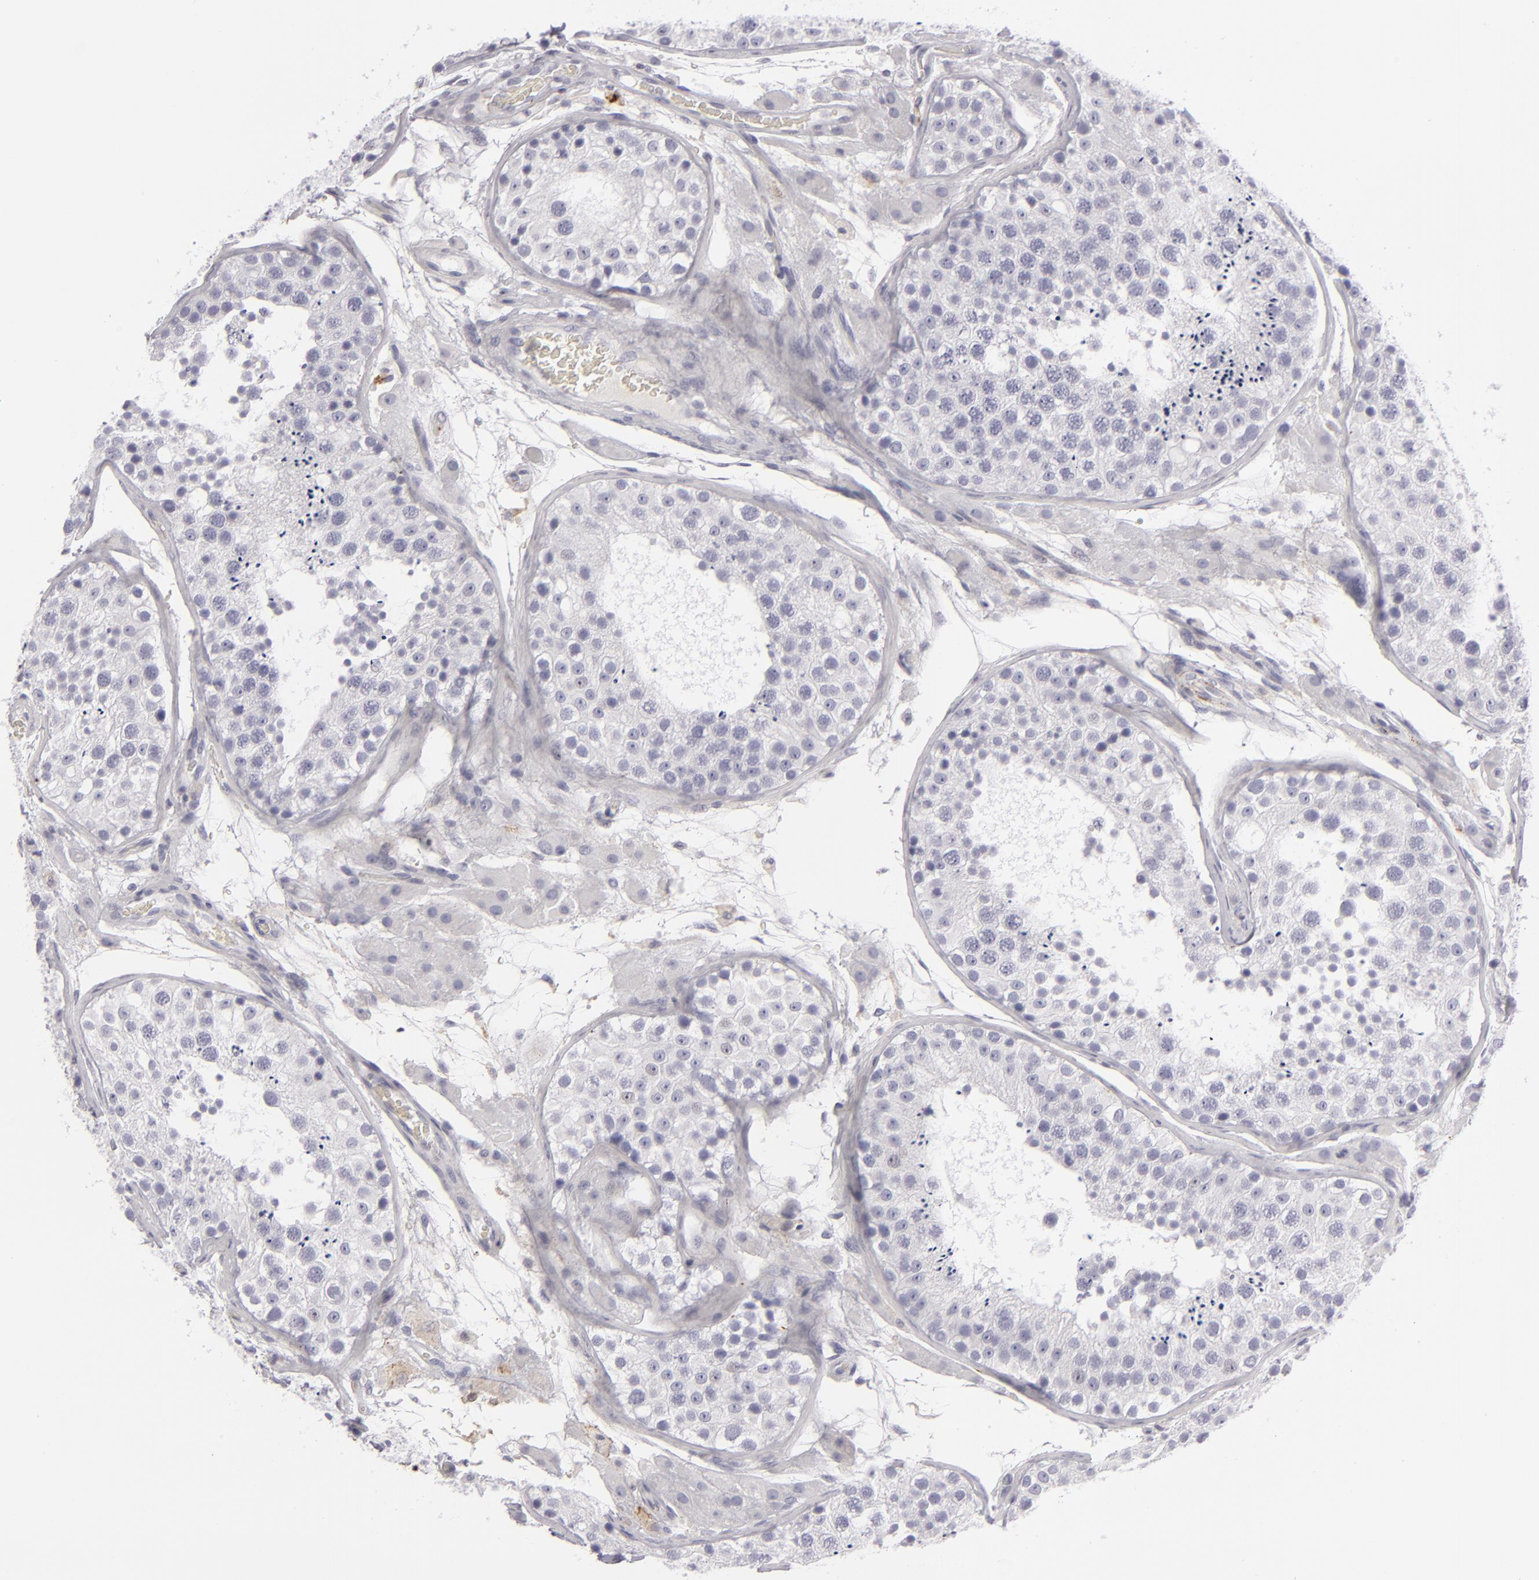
{"staining": {"intensity": "negative", "quantity": "none", "location": "none"}, "tissue": "testis", "cell_type": "Cells in seminiferous ducts", "image_type": "normal", "snomed": [{"axis": "morphology", "description": "Normal tissue, NOS"}, {"axis": "topography", "description": "Testis"}], "caption": "IHC of unremarkable testis exhibits no positivity in cells in seminiferous ducts.", "gene": "C9", "patient": {"sex": "male", "age": 26}}